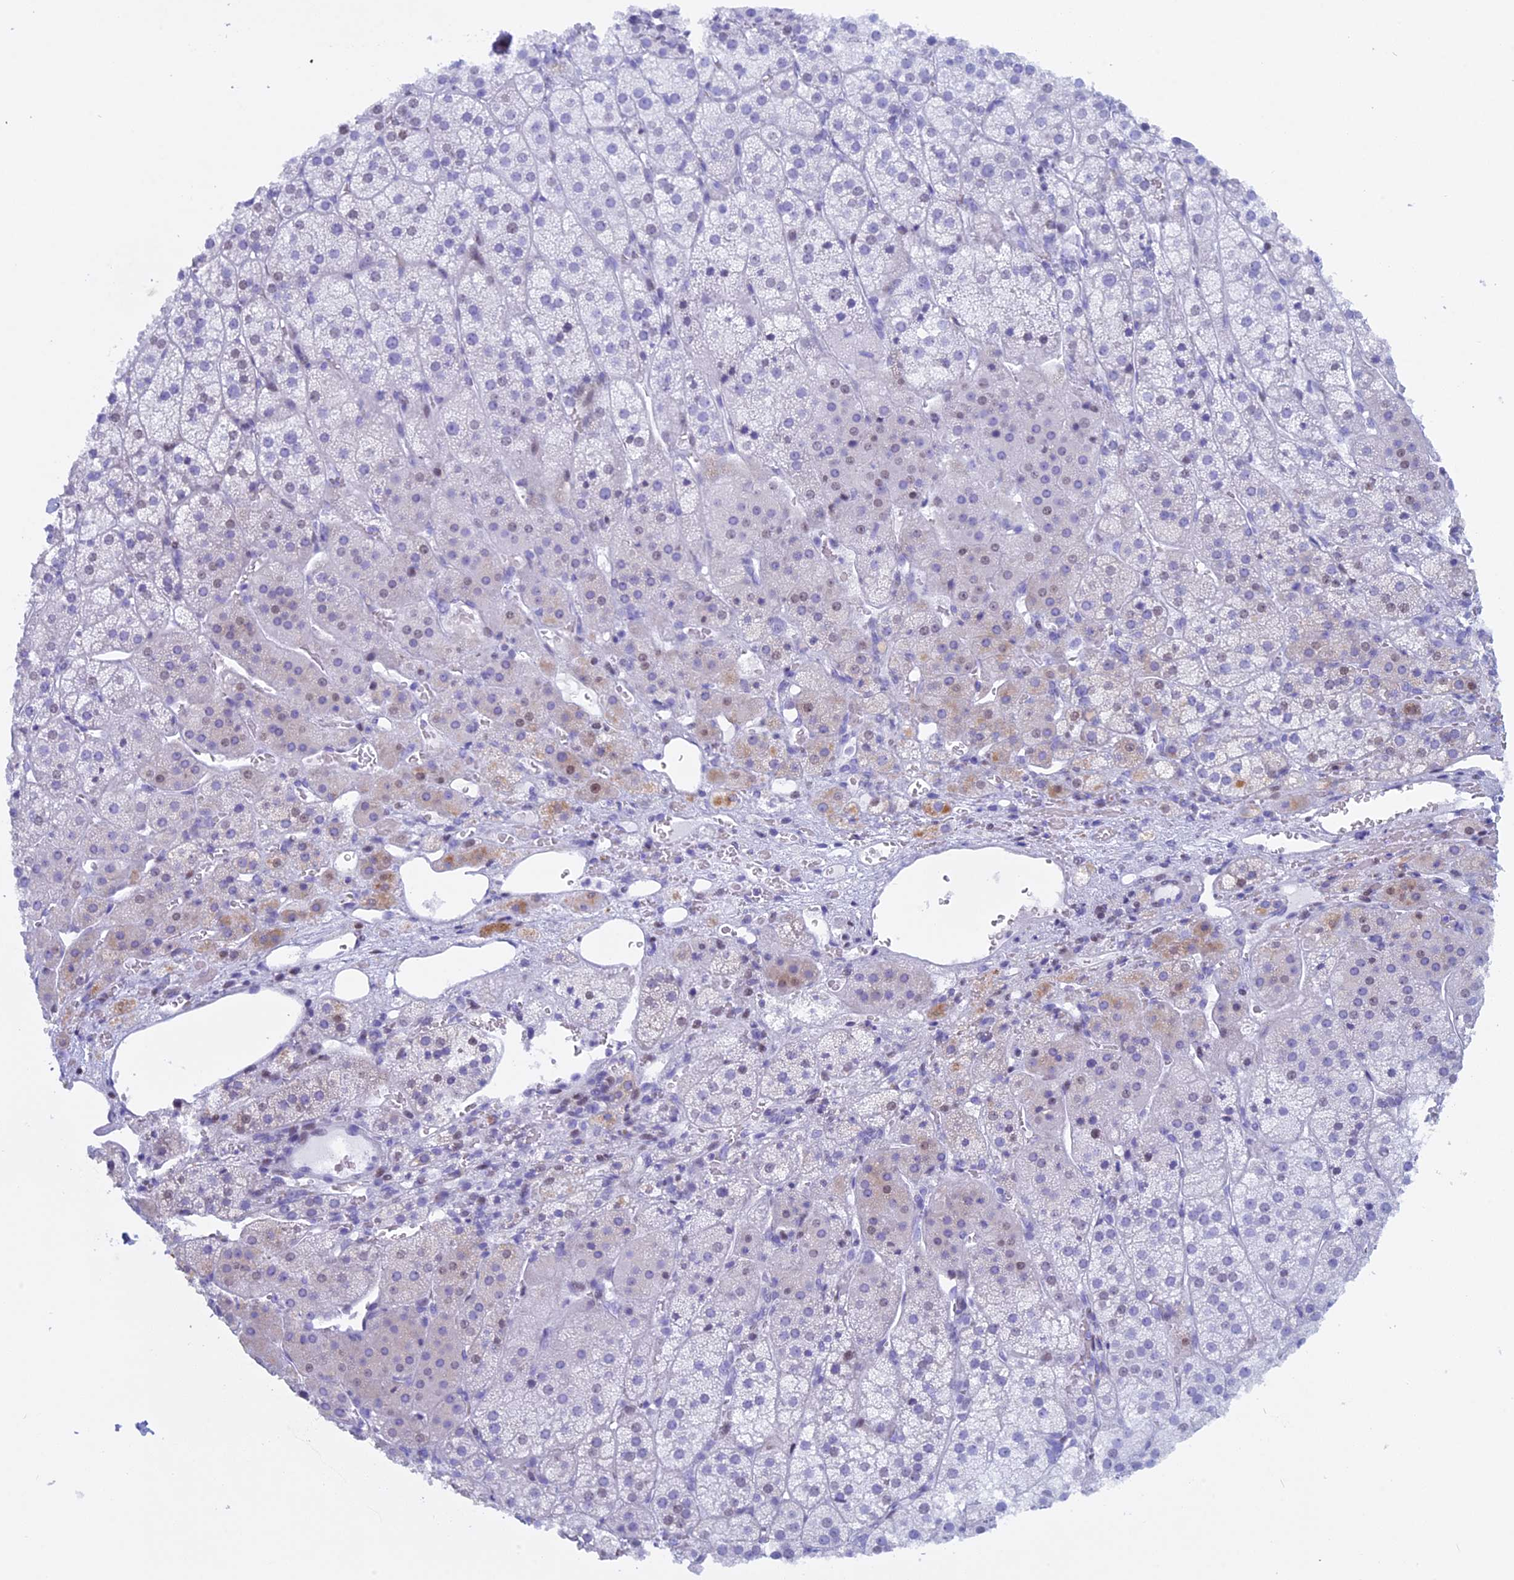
{"staining": {"intensity": "weak", "quantity": "<25%", "location": "cytoplasmic/membranous,nuclear"}, "tissue": "adrenal gland", "cell_type": "Glandular cells", "image_type": "normal", "snomed": [{"axis": "morphology", "description": "Normal tissue, NOS"}, {"axis": "topography", "description": "Adrenal gland"}], "caption": "DAB immunohistochemical staining of benign human adrenal gland shows no significant positivity in glandular cells.", "gene": "KCTD21", "patient": {"sex": "female", "age": 44}}